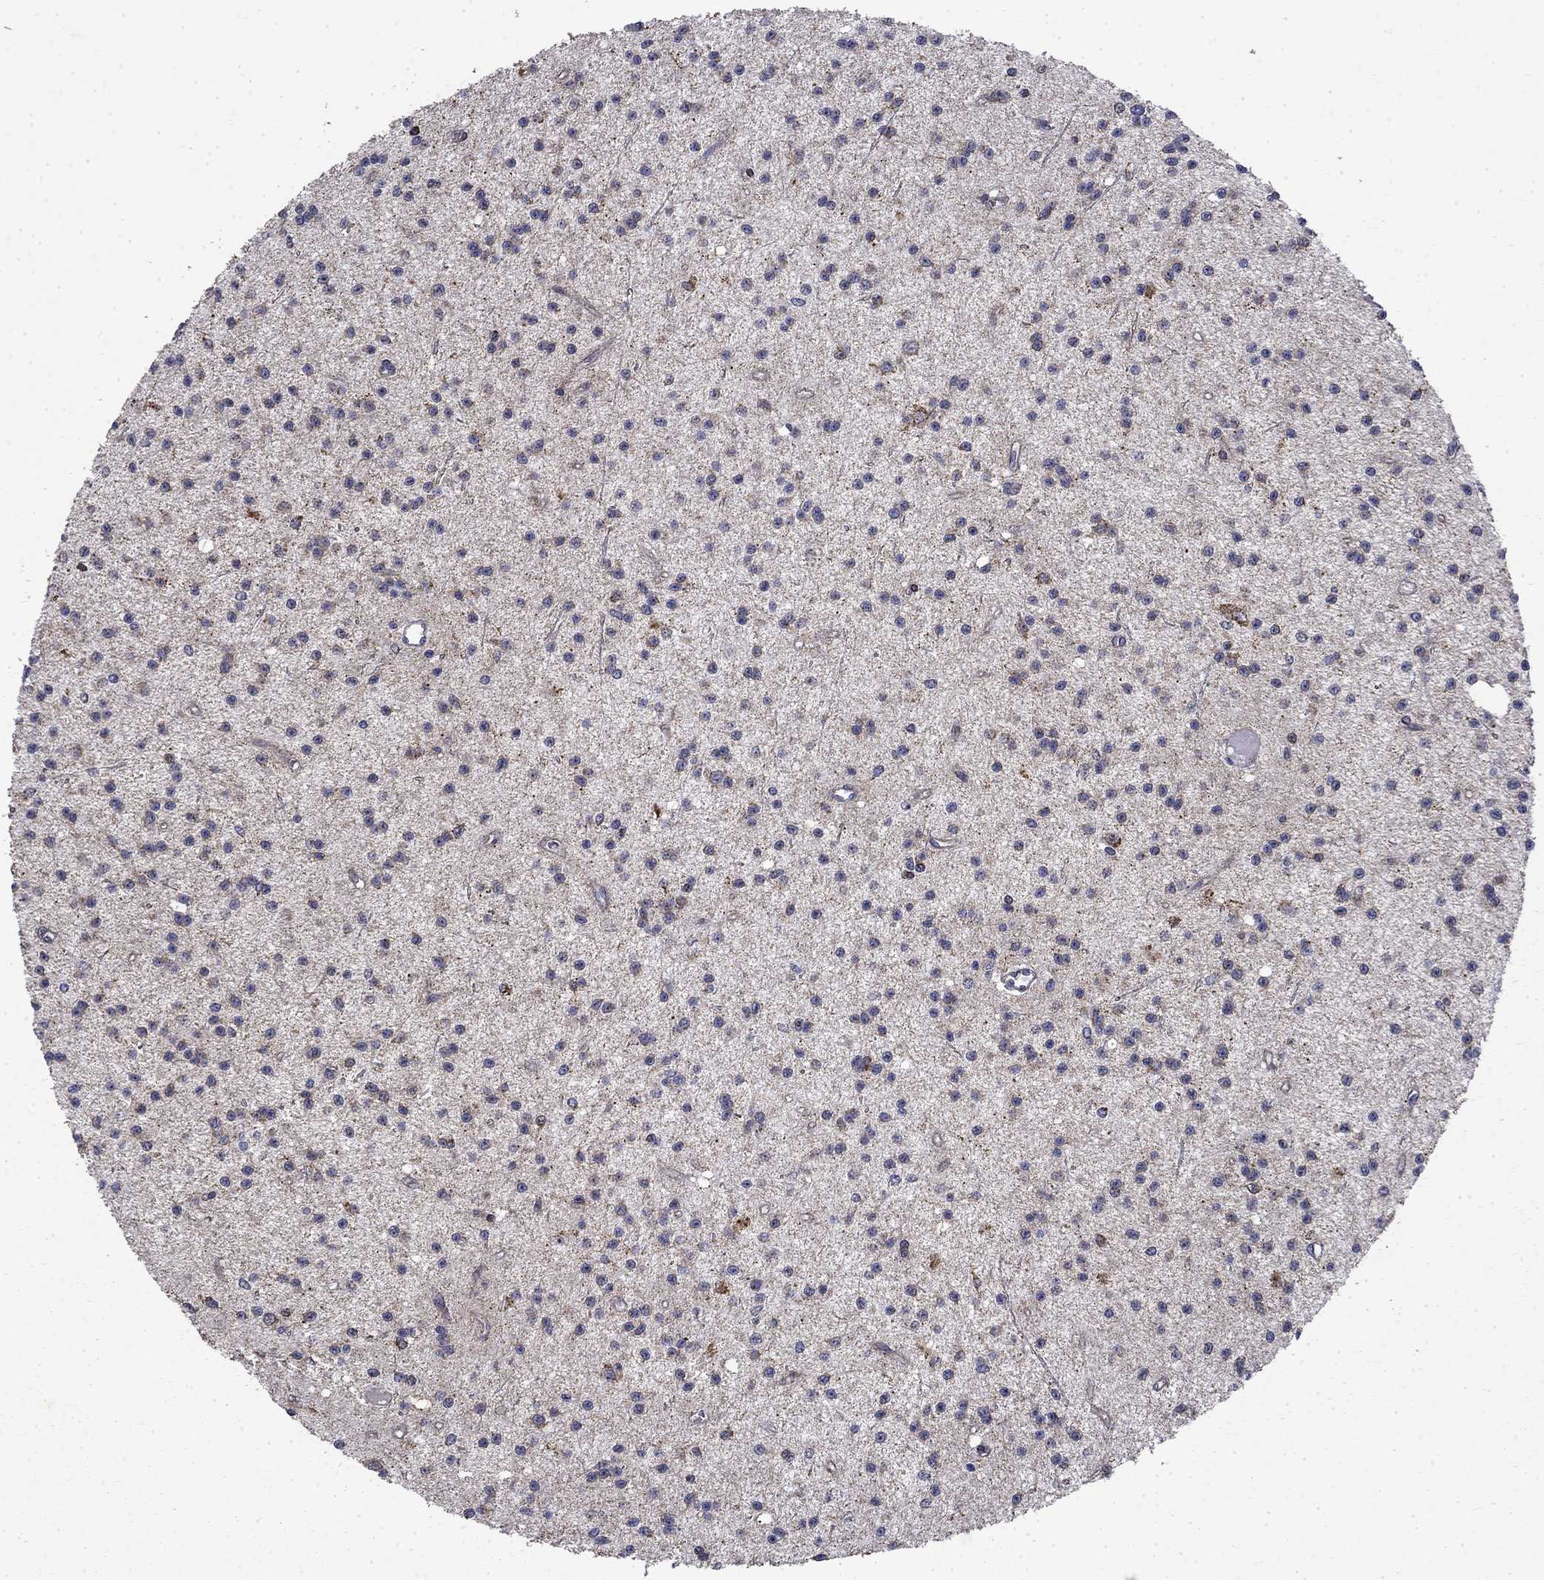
{"staining": {"intensity": "strong", "quantity": "<25%", "location": "cytoplasmic/membranous"}, "tissue": "glioma", "cell_type": "Tumor cells", "image_type": "cancer", "snomed": [{"axis": "morphology", "description": "Glioma, malignant, Low grade"}, {"axis": "topography", "description": "Brain"}], "caption": "Glioma was stained to show a protein in brown. There is medium levels of strong cytoplasmic/membranous expression in about <25% of tumor cells.", "gene": "PCBP3", "patient": {"sex": "male", "age": 27}}